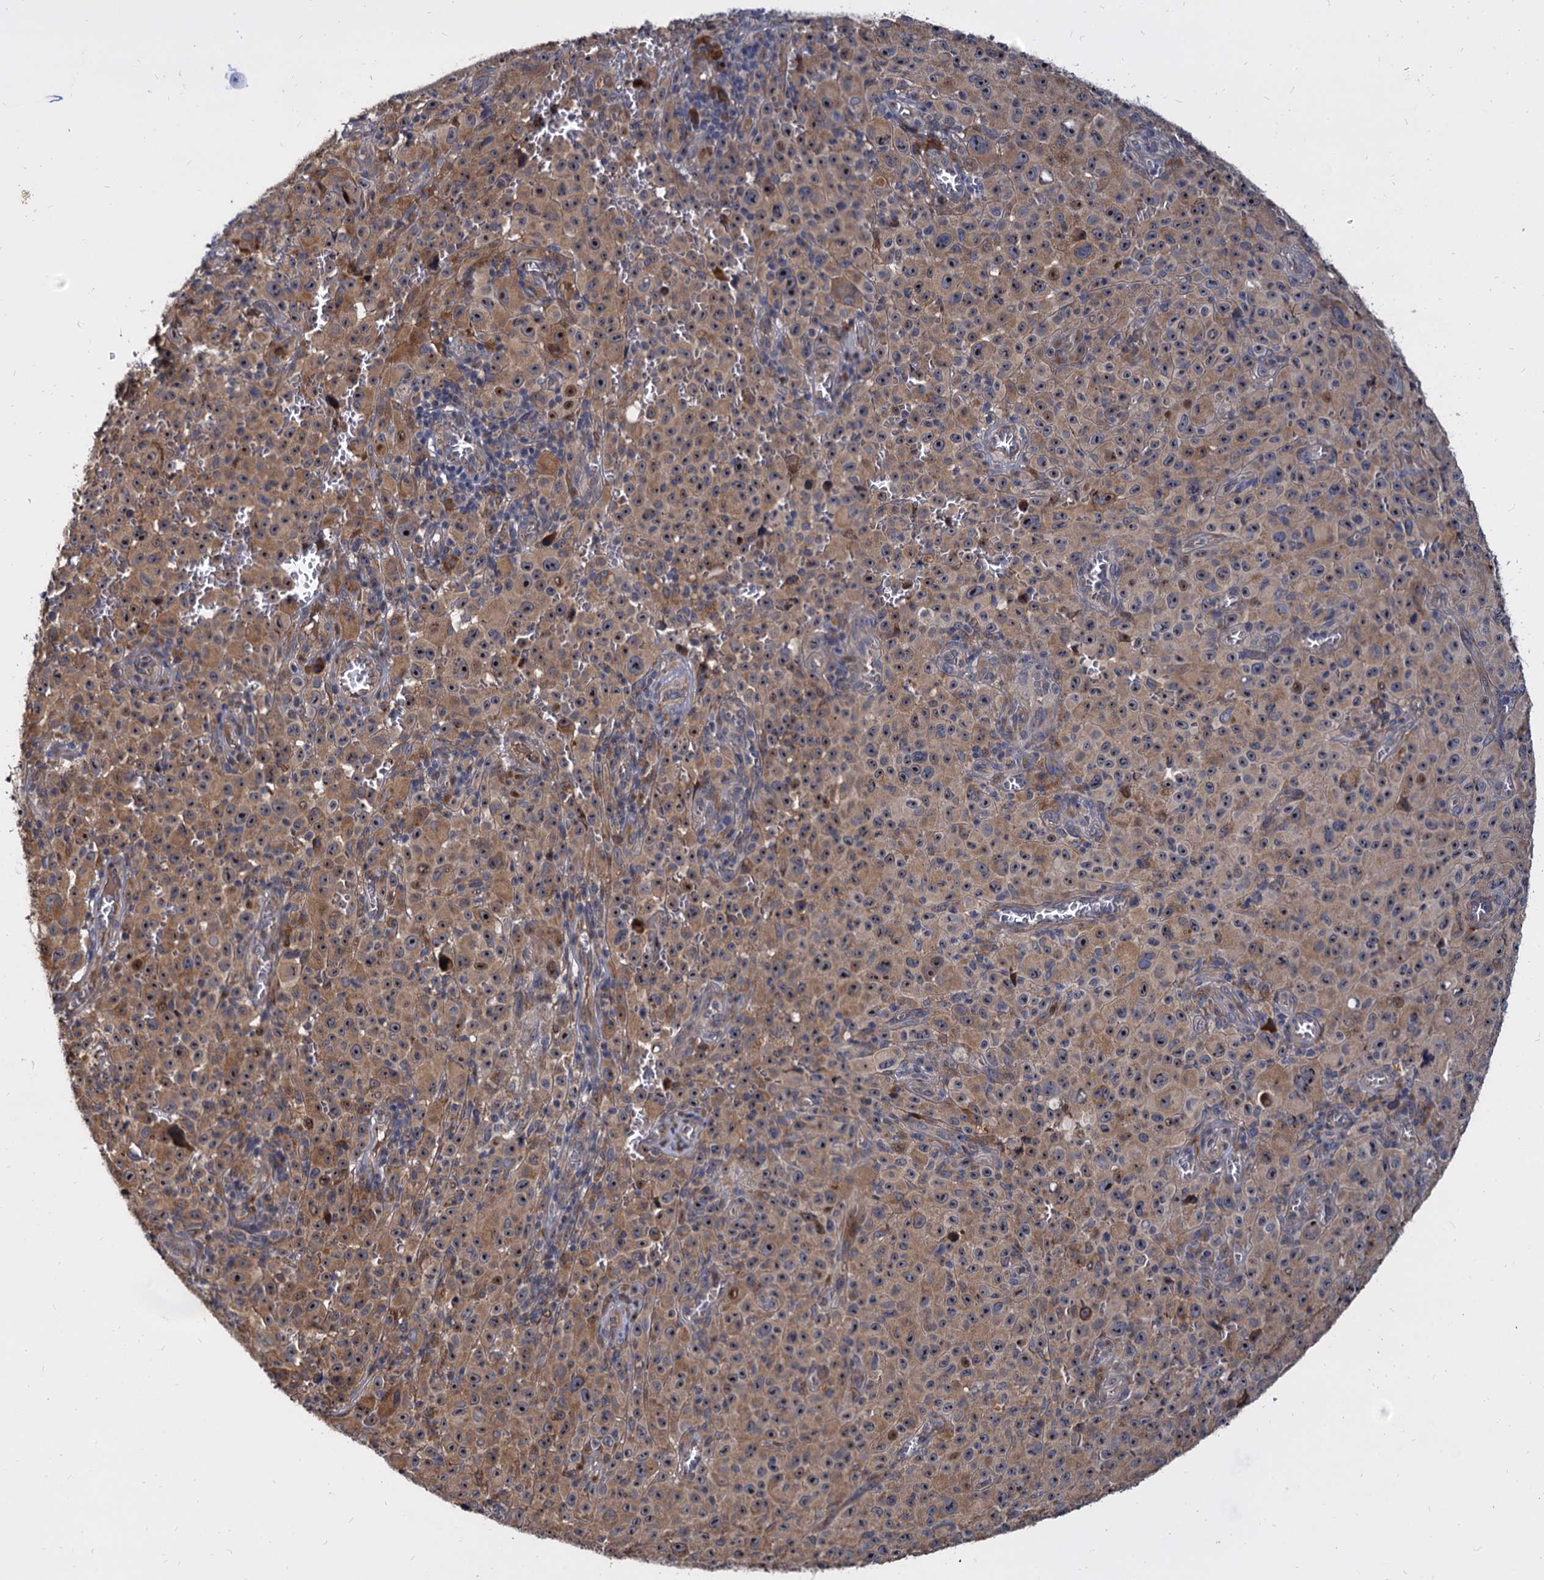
{"staining": {"intensity": "moderate", "quantity": ">75%", "location": "cytoplasmic/membranous,nuclear"}, "tissue": "melanoma", "cell_type": "Tumor cells", "image_type": "cancer", "snomed": [{"axis": "morphology", "description": "Malignant melanoma, NOS"}, {"axis": "topography", "description": "Skin"}], "caption": "Human melanoma stained for a protein (brown) exhibits moderate cytoplasmic/membranous and nuclear positive staining in approximately >75% of tumor cells.", "gene": "WWC3", "patient": {"sex": "female", "age": 82}}